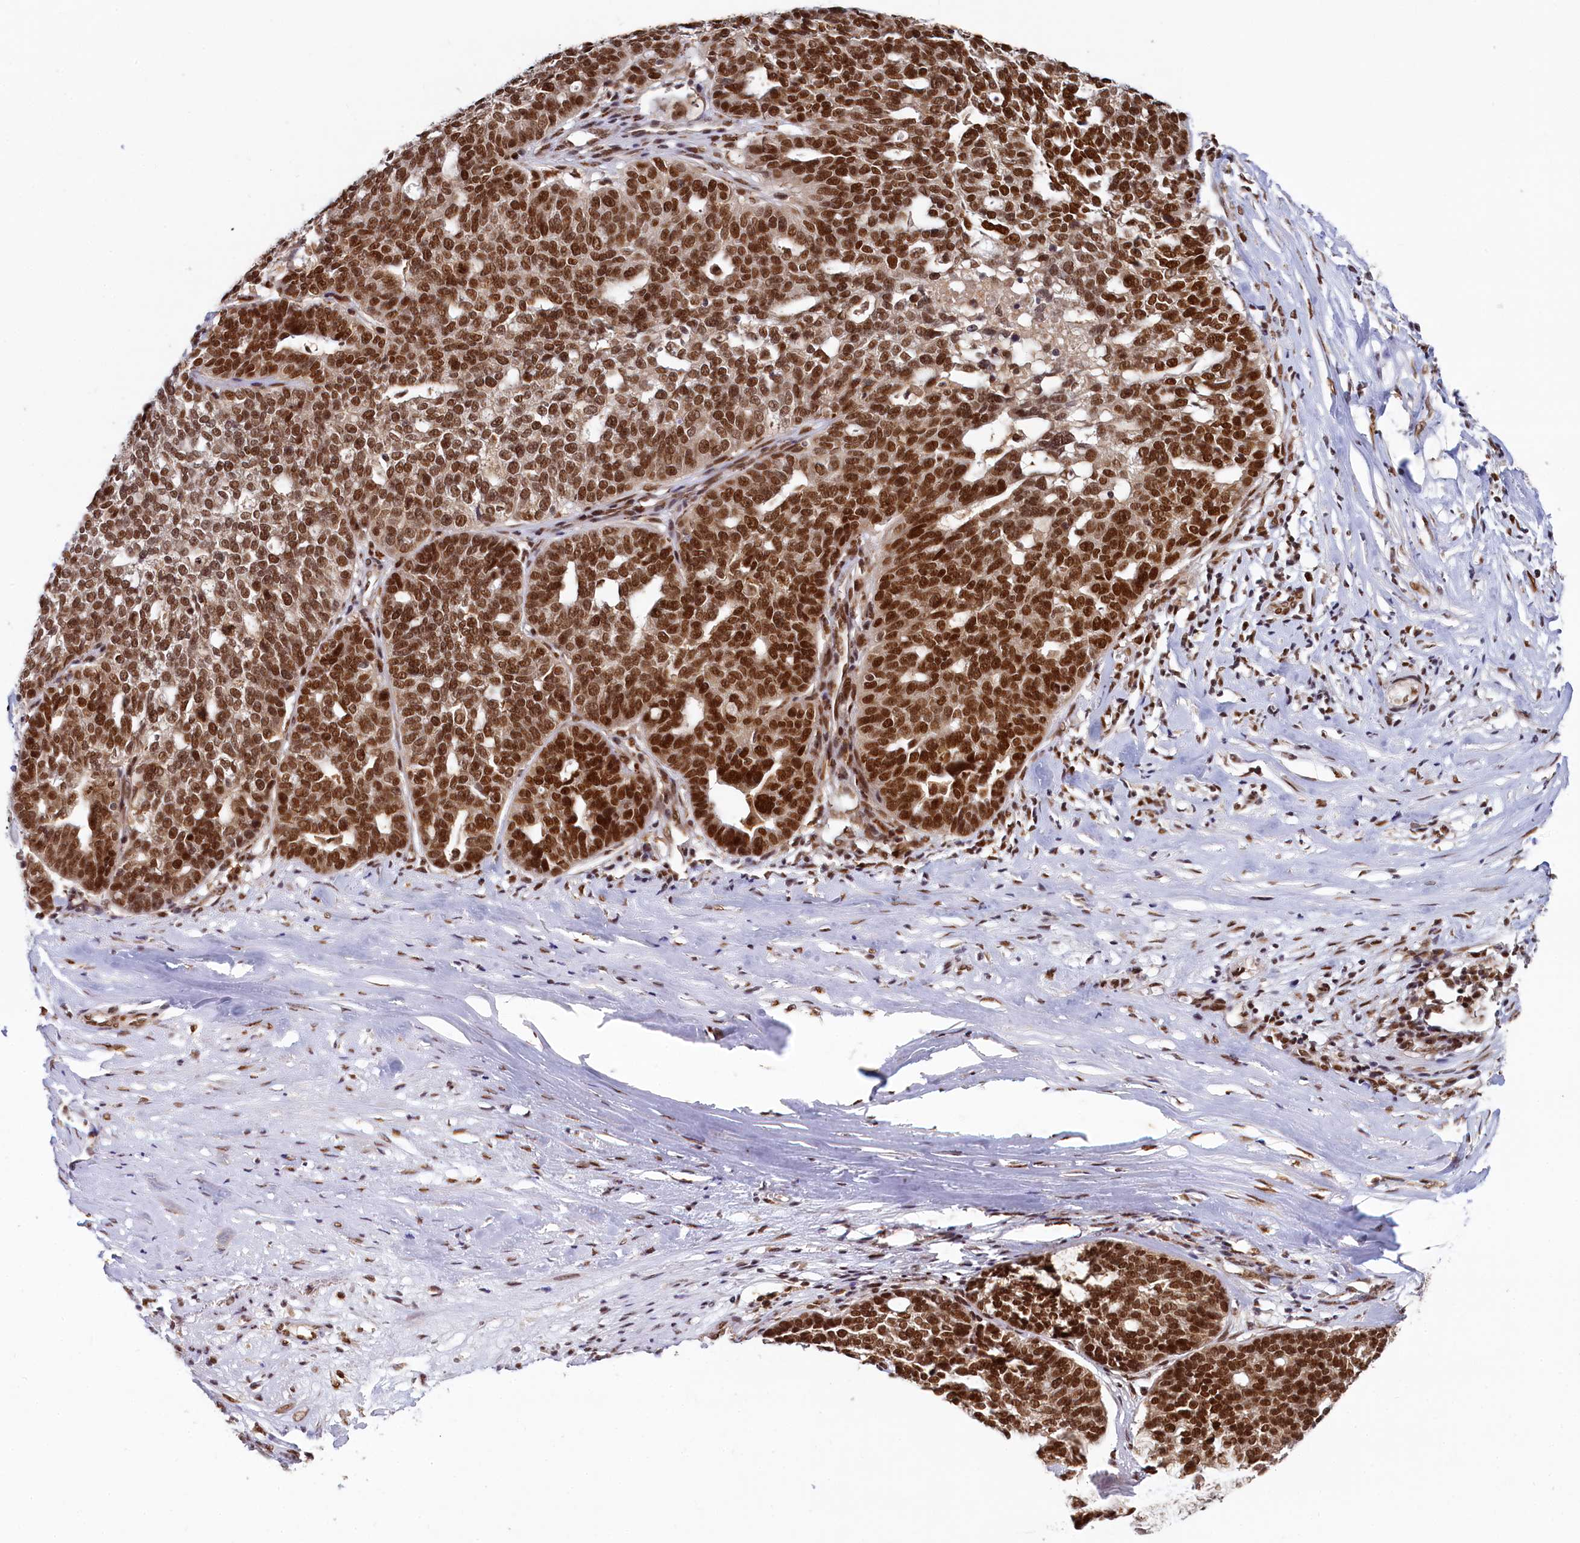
{"staining": {"intensity": "strong", "quantity": ">75%", "location": "nuclear"}, "tissue": "ovarian cancer", "cell_type": "Tumor cells", "image_type": "cancer", "snomed": [{"axis": "morphology", "description": "Cystadenocarcinoma, serous, NOS"}, {"axis": "topography", "description": "Ovary"}], "caption": "Strong nuclear expression is appreciated in about >75% of tumor cells in ovarian cancer.", "gene": "PPHLN1", "patient": {"sex": "female", "age": 59}}